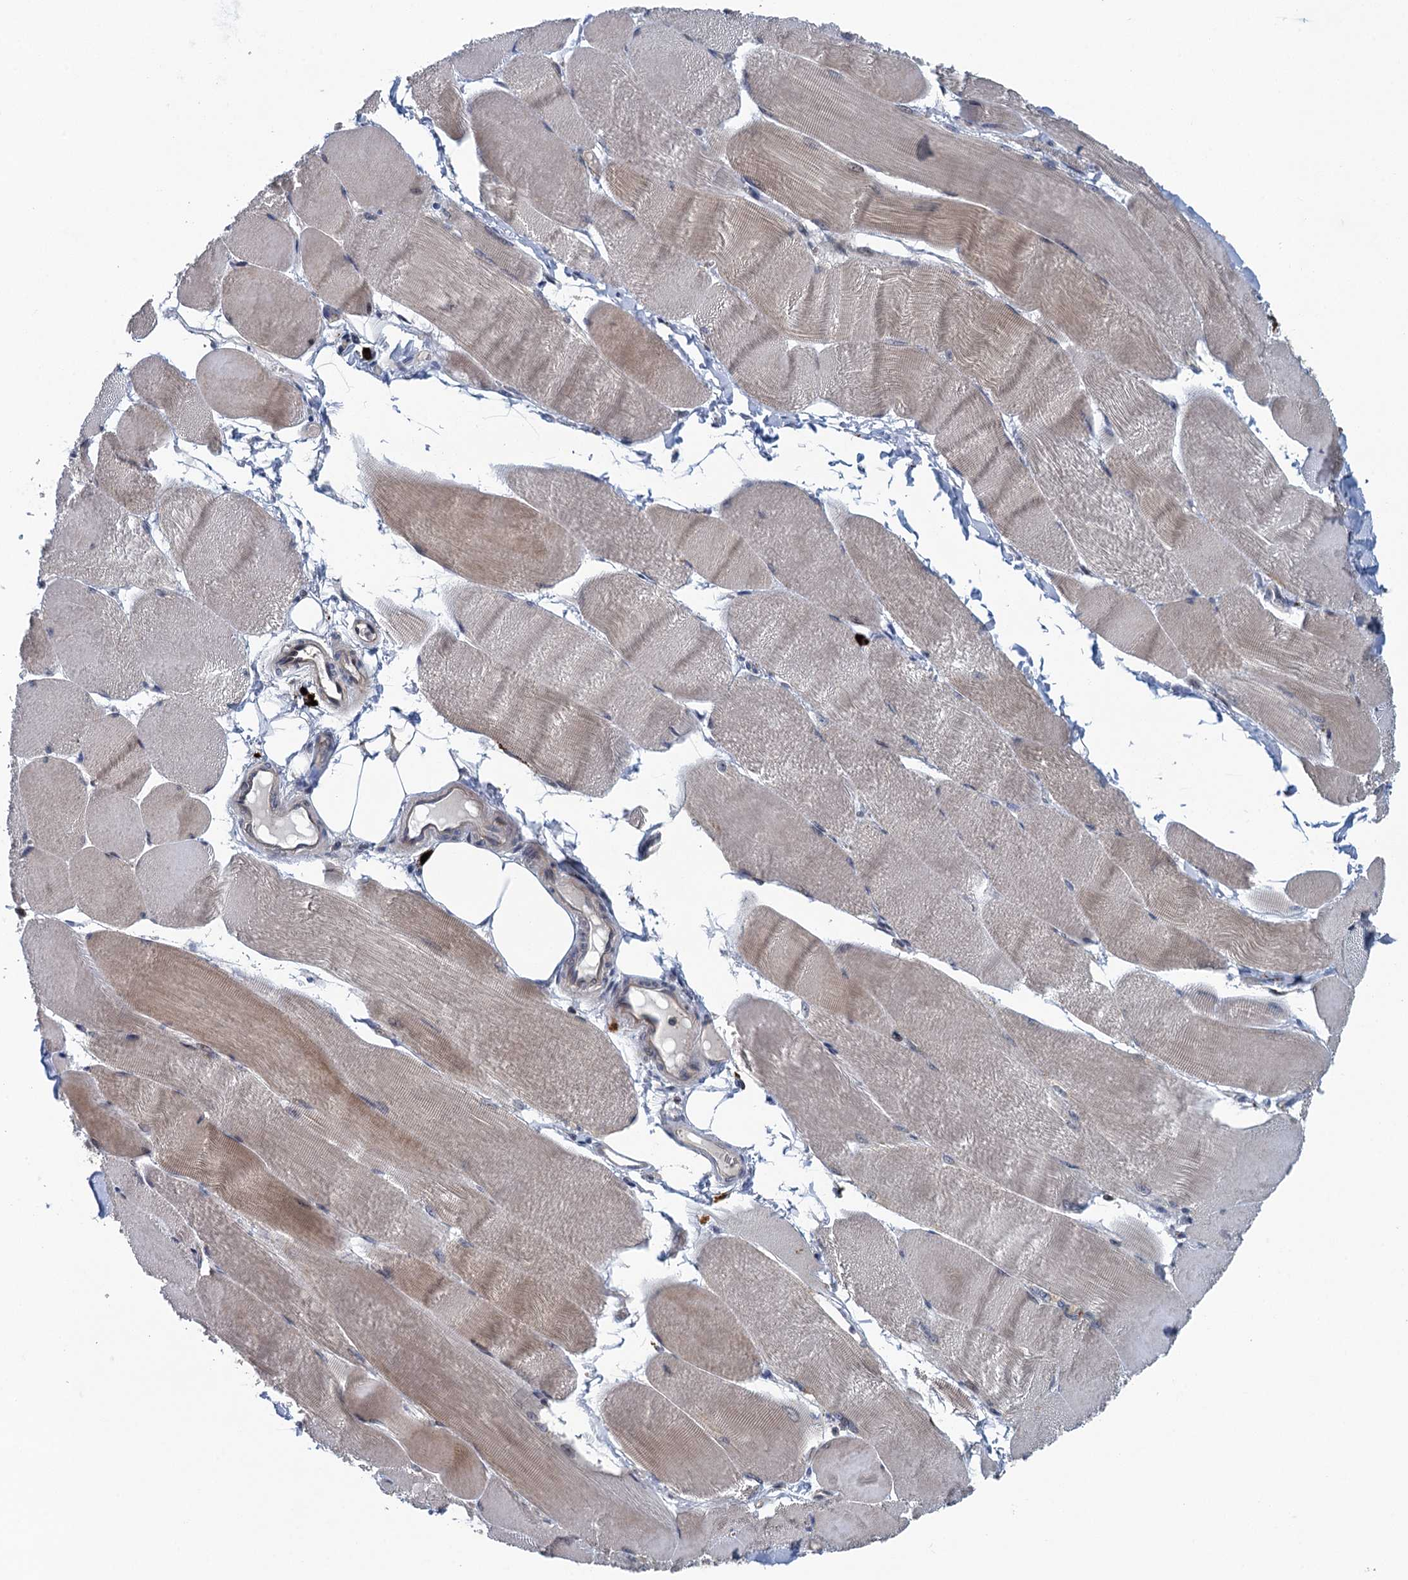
{"staining": {"intensity": "weak", "quantity": "25%-75%", "location": "cytoplasmic/membranous"}, "tissue": "skeletal muscle", "cell_type": "Myocytes", "image_type": "normal", "snomed": [{"axis": "morphology", "description": "Normal tissue, NOS"}, {"axis": "morphology", "description": "Basal cell carcinoma"}, {"axis": "topography", "description": "Skeletal muscle"}], "caption": "Protein staining displays weak cytoplasmic/membranous expression in about 25%-75% of myocytes in unremarkable skeletal muscle.", "gene": "KBTBD8", "patient": {"sex": "female", "age": 64}}